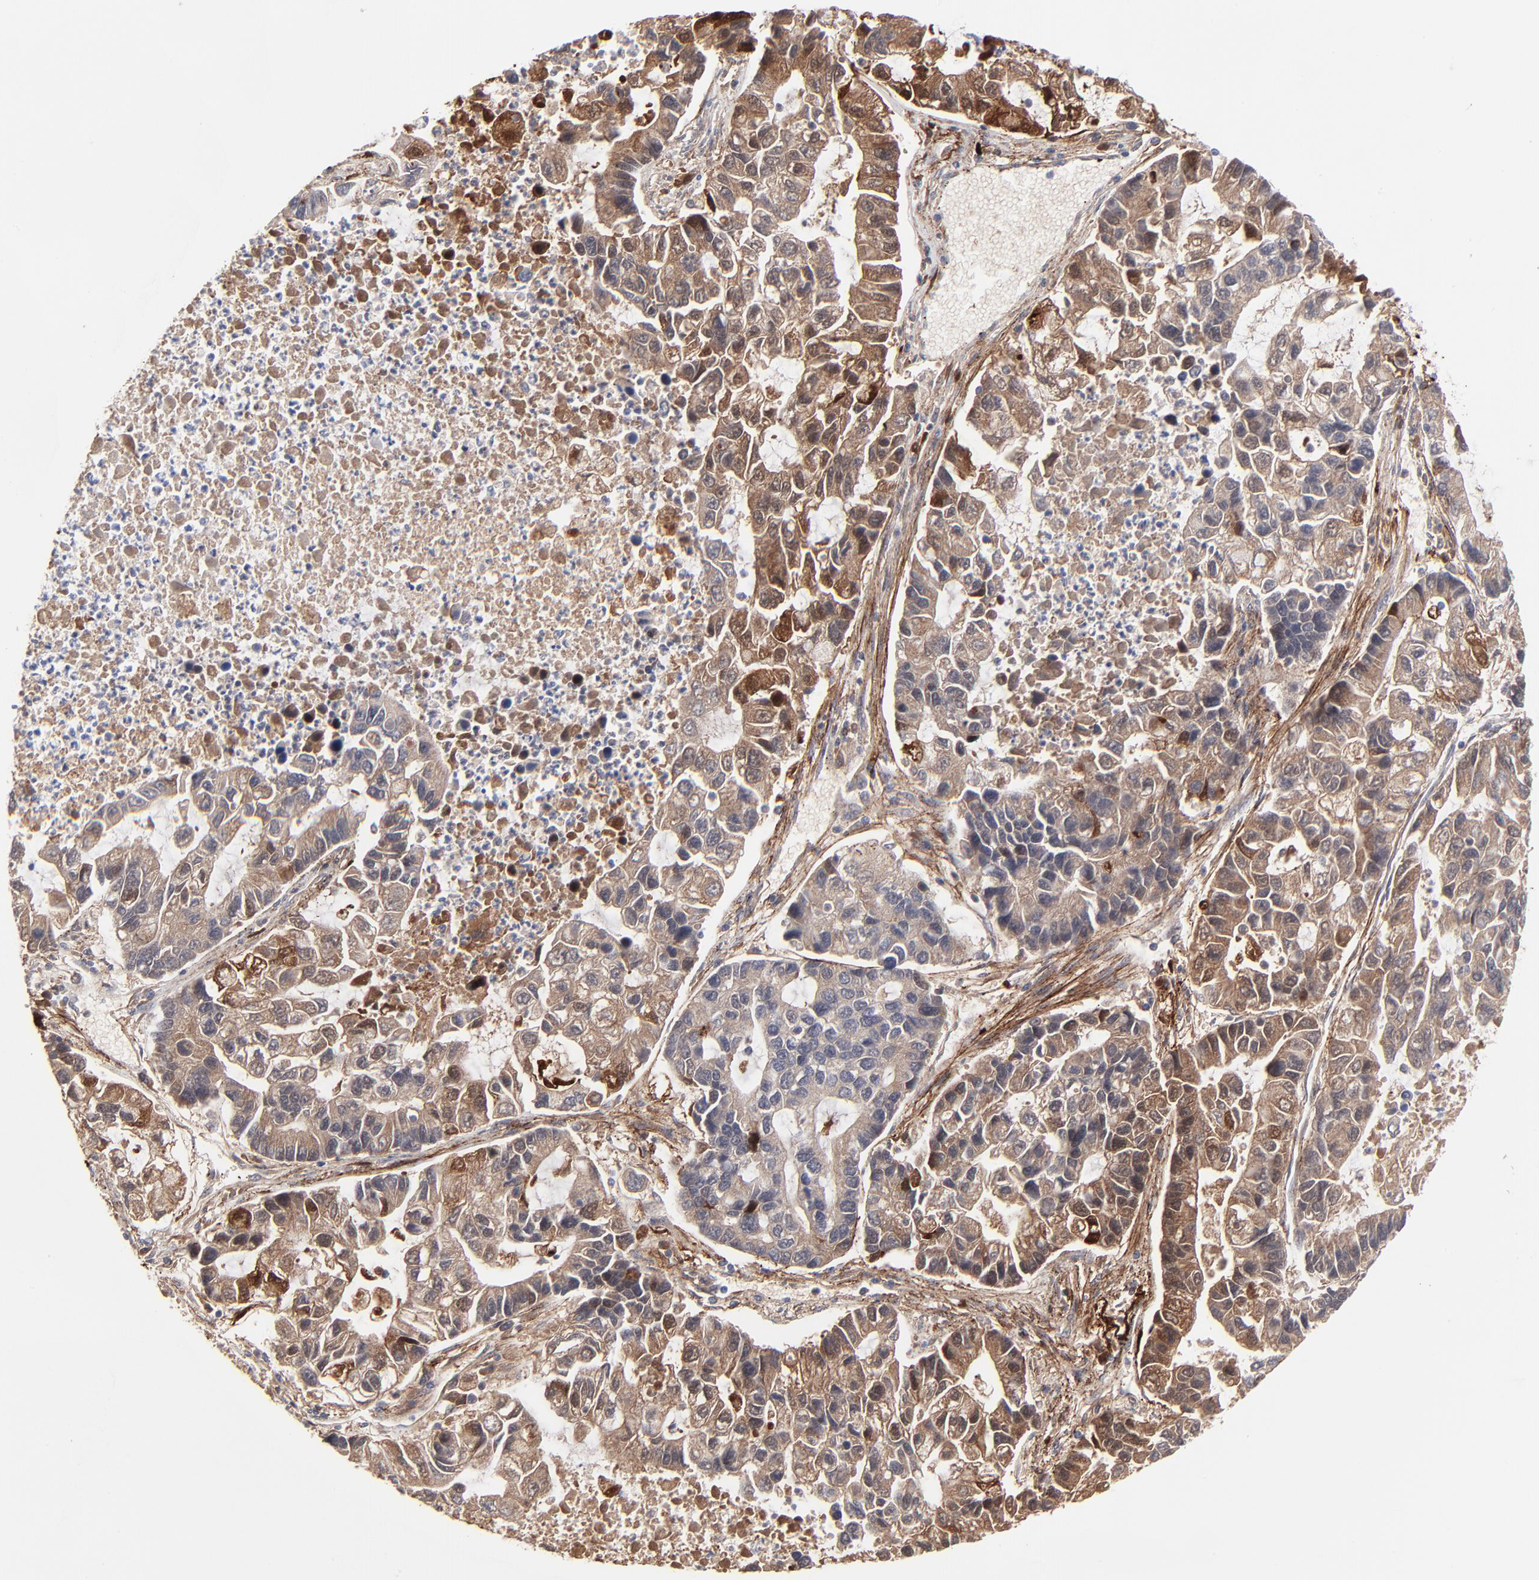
{"staining": {"intensity": "moderate", "quantity": ">75%", "location": "cytoplasmic/membranous"}, "tissue": "lung cancer", "cell_type": "Tumor cells", "image_type": "cancer", "snomed": [{"axis": "morphology", "description": "Adenocarcinoma, NOS"}, {"axis": "topography", "description": "Lung"}], "caption": "Immunohistochemistry micrograph of human lung cancer (adenocarcinoma) stained for a protein (brown), which shows medium levels of moderate cytoplasmic/membranous staining in about >75% of tumor cells.", "gene": "FBLN2", "patient": {"sex": "female", "age": 51}}